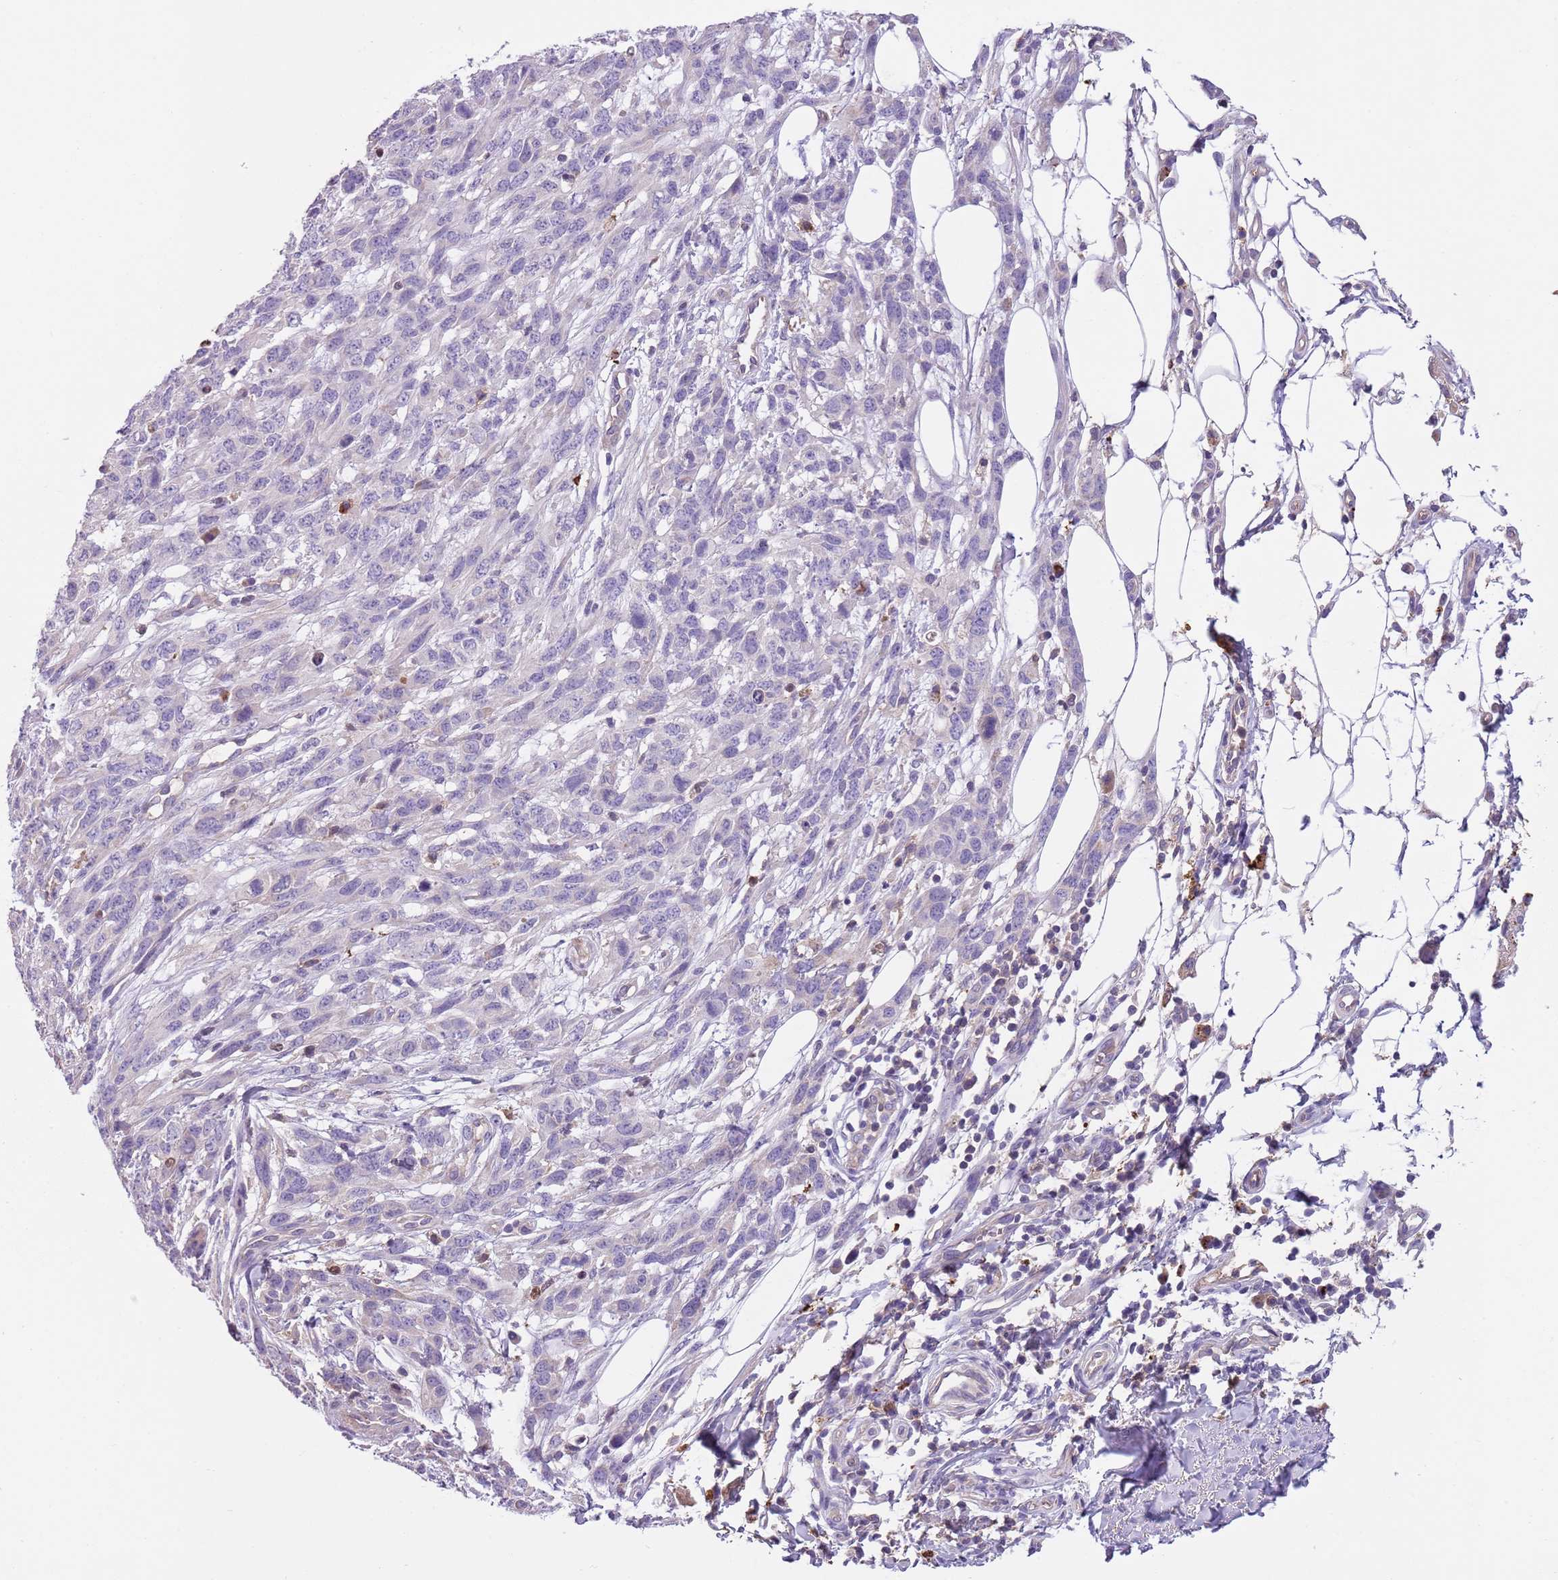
{"staining": {"intensity": "negative", "quantity": "none", "location": "none"}, "tissue": "melanoma", "cell_type": "Tumor cells", "image_type": "cancer", "snomed": [{"axis": "morphology", "description": "Normal morphology"}, {"axis": "morphology", "description": "Malignant melanoma, NOS"}, {"axis": "topography", "description": "Skin"}], "caption": "Human melanoma stained for a protein using immunohistochemistry (IHC) demonstrates no staining in tumor cells.", "gene": "HES3", "patient": {"sex": "female", "age": 72}}